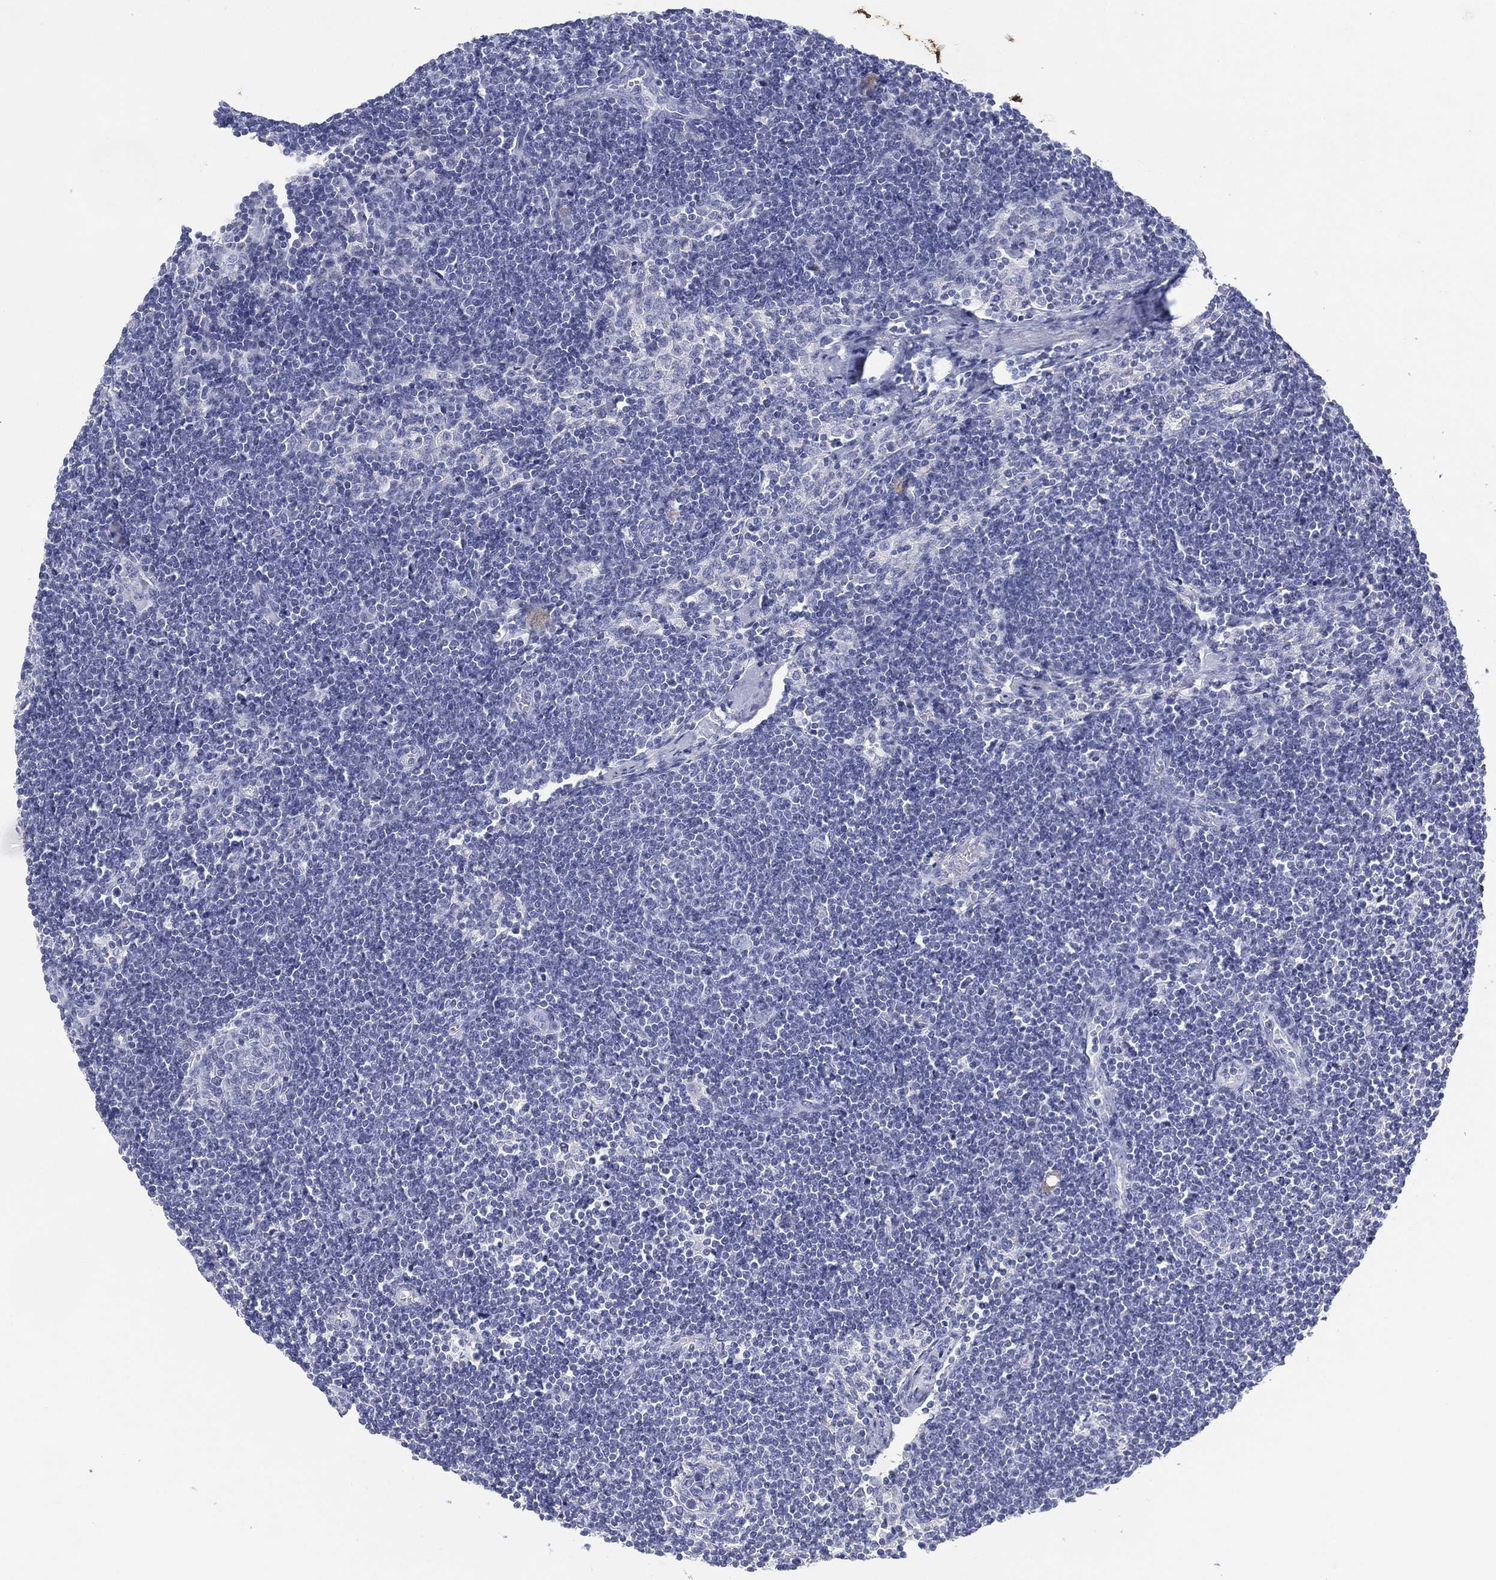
{"staining": {"intensity": "negative", "quantity": "none", "location": "none"}, "tissue": "lymph node", "cell_type": "Germinal center cells", "image_type": "normal", "snomed": [{"axis": "morphology", "description": "Normal tissue, NOS"}, {"axis": "morphology", "description": "Adenocarcinoma, NOS"}, {"axis": "topography", "description": "Lymph node"}, {"axis": "topography", "description": "Pancreas"}], "caption": "This is an immunohistochemistry (IHC) photomicrograph of benign lymph node. There is no staining in germinal center cells.", "gene": "DSG1", "patient": {"sex": "female", "age": 58}}